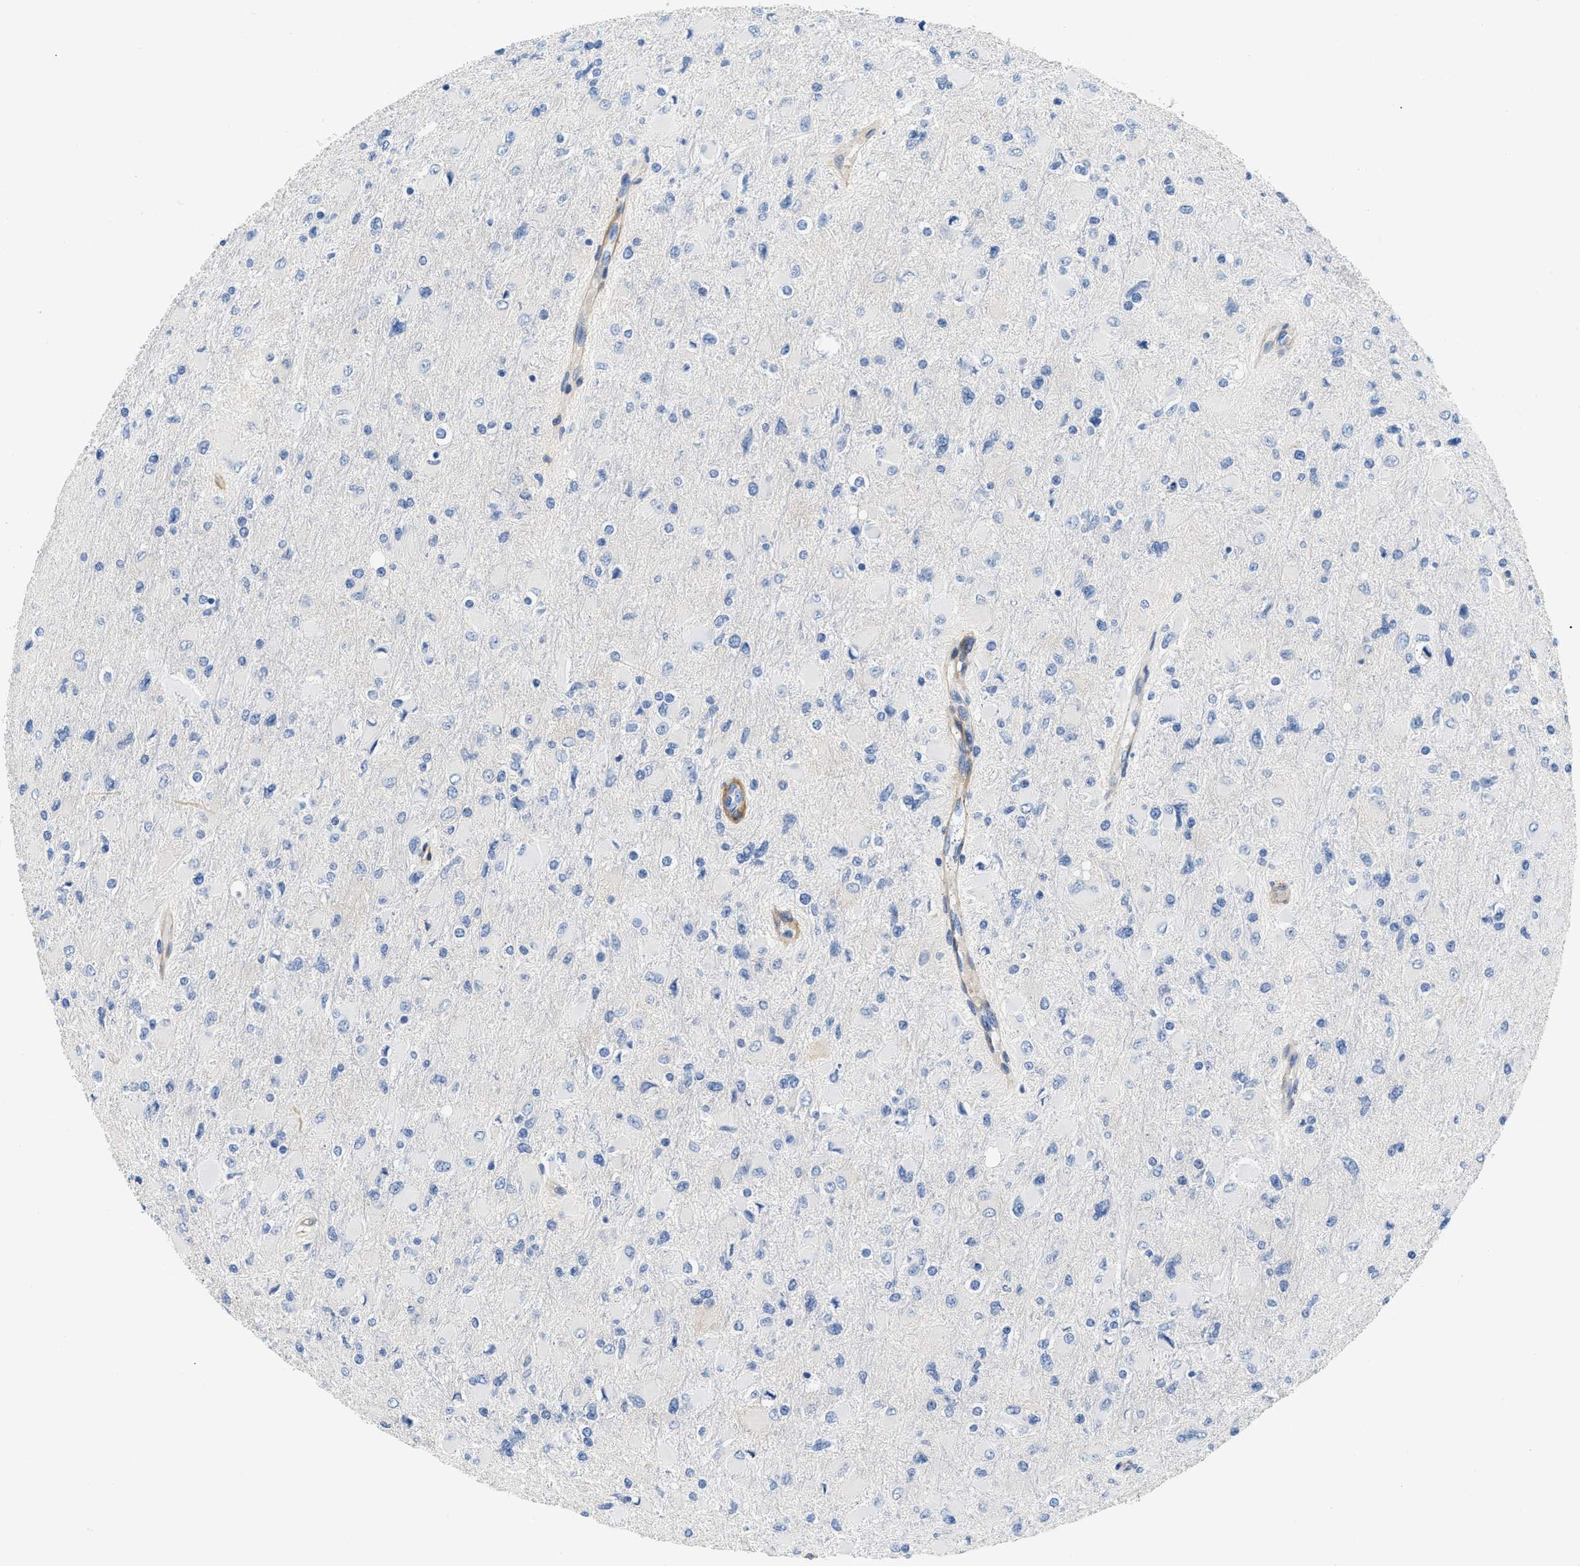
{"staining": {"intensity": "negative", "quantity": "none", "location": "none"}, "tissue": "glioma", "cell_type": "Tumor cells", "image_type": "cancer", "snomed": [{"axis": "morphology", "description": "Glioma, malignant, High grade"}, {"axis": "topography", "description": "Cerebral cortex"}], "caption": "Immunohistochemical staining of malignant glioma (high-grade) reveals no significant positivity in tumor cells. Nuclei are stained in blue.", "gene": "PDGFRB", "patient": {"sex": "female", "age": 36}}